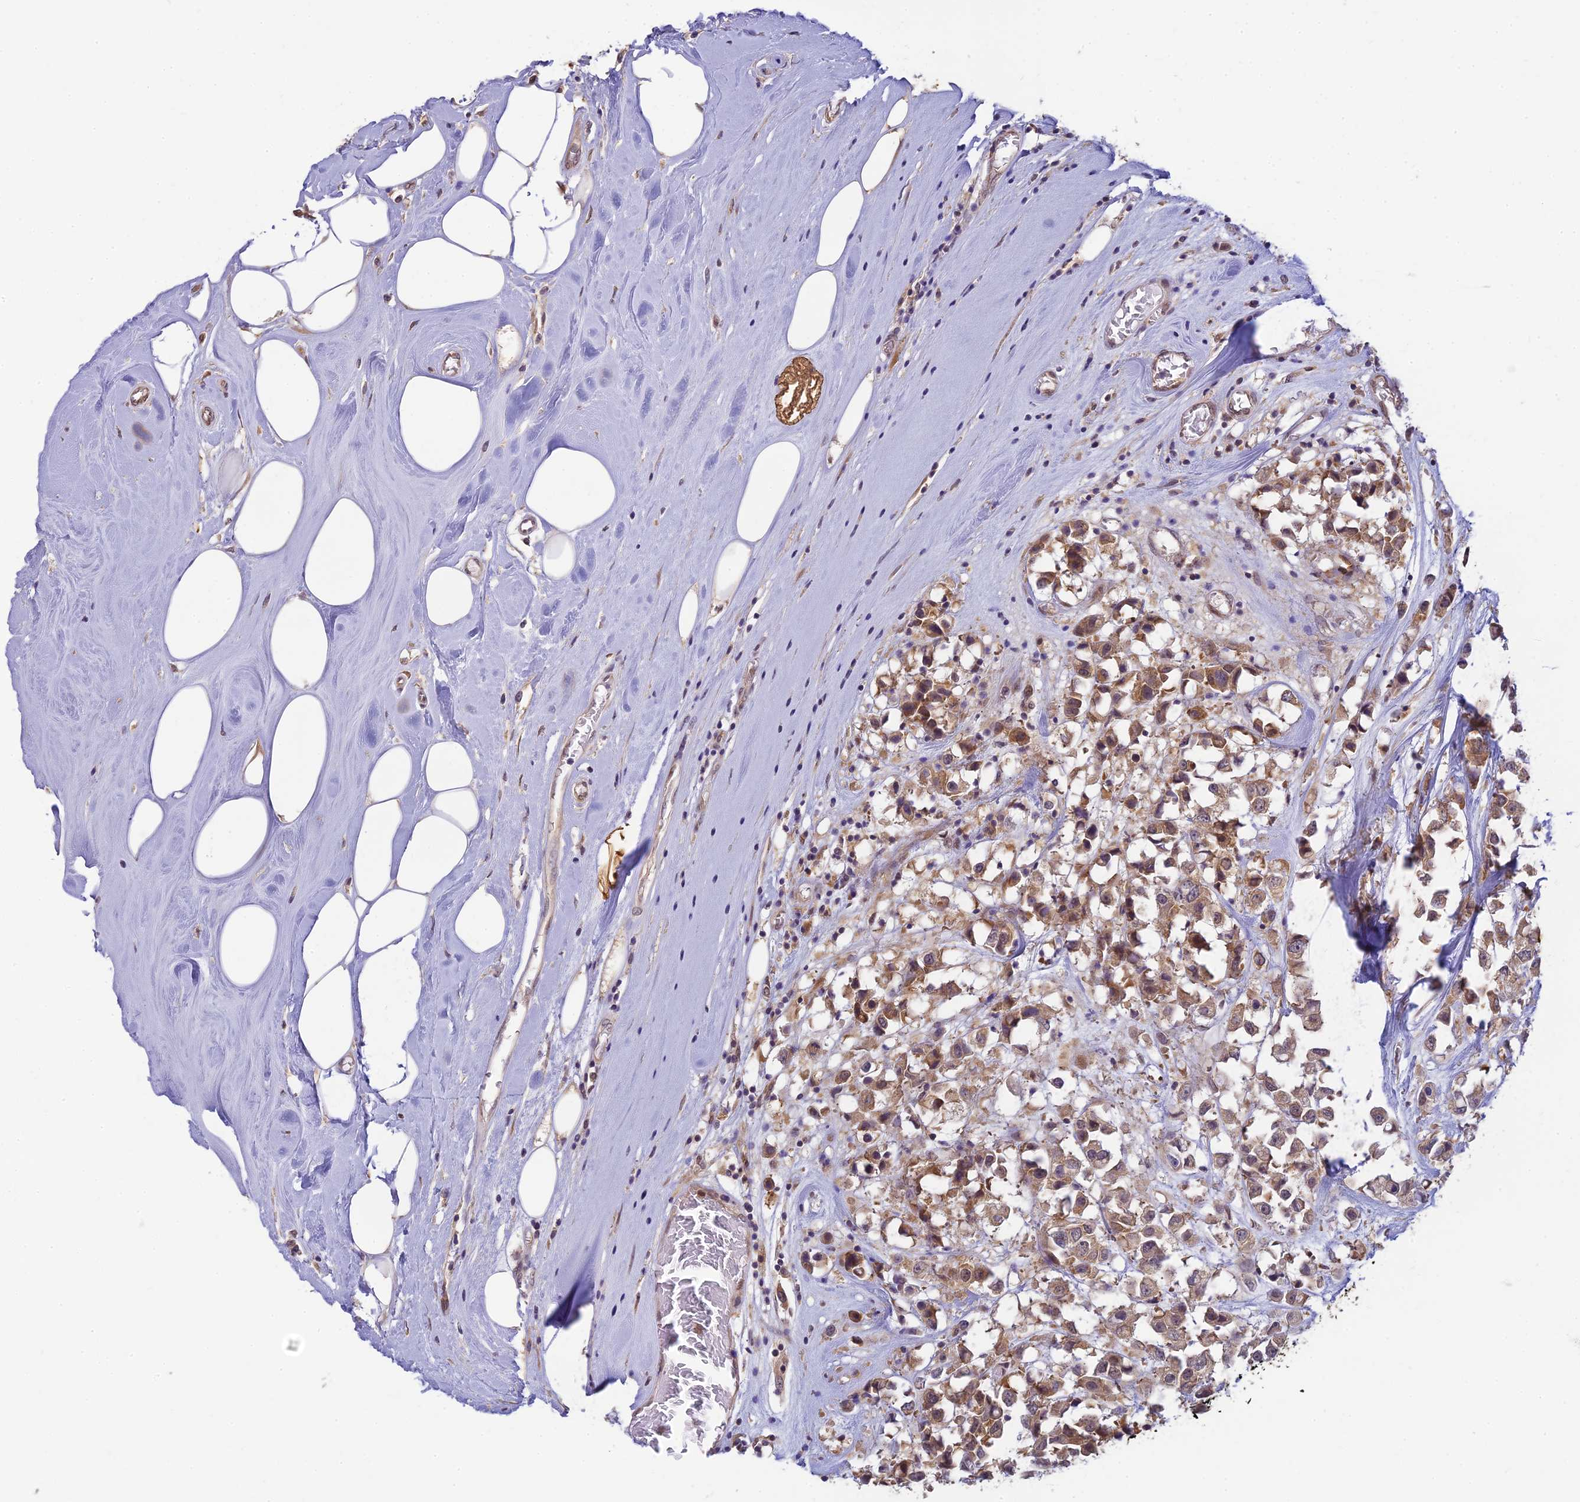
{"staining": {"intensity": "moderate", "quantity": ">75%", "location": "cytoplasmic/membranous,nuclear"}, "tissue": "breast cancer", "cell_type": "Tumor cells", "image_type": "cancer", "snomed": [{"axis": "morphology", "description": "Duct carcinoma"}, {"axis": "topography", "description": "Breast"}], "caption": "Breast intraductal carcinoma tissue shows moderate cytoplasmic/membranous and nuclear positivity in approximately >75% of tumor cells, visualized by immunohistochemistry.", "gene": "SKIC8", "patient": {"sex": "female", "age": 61}}